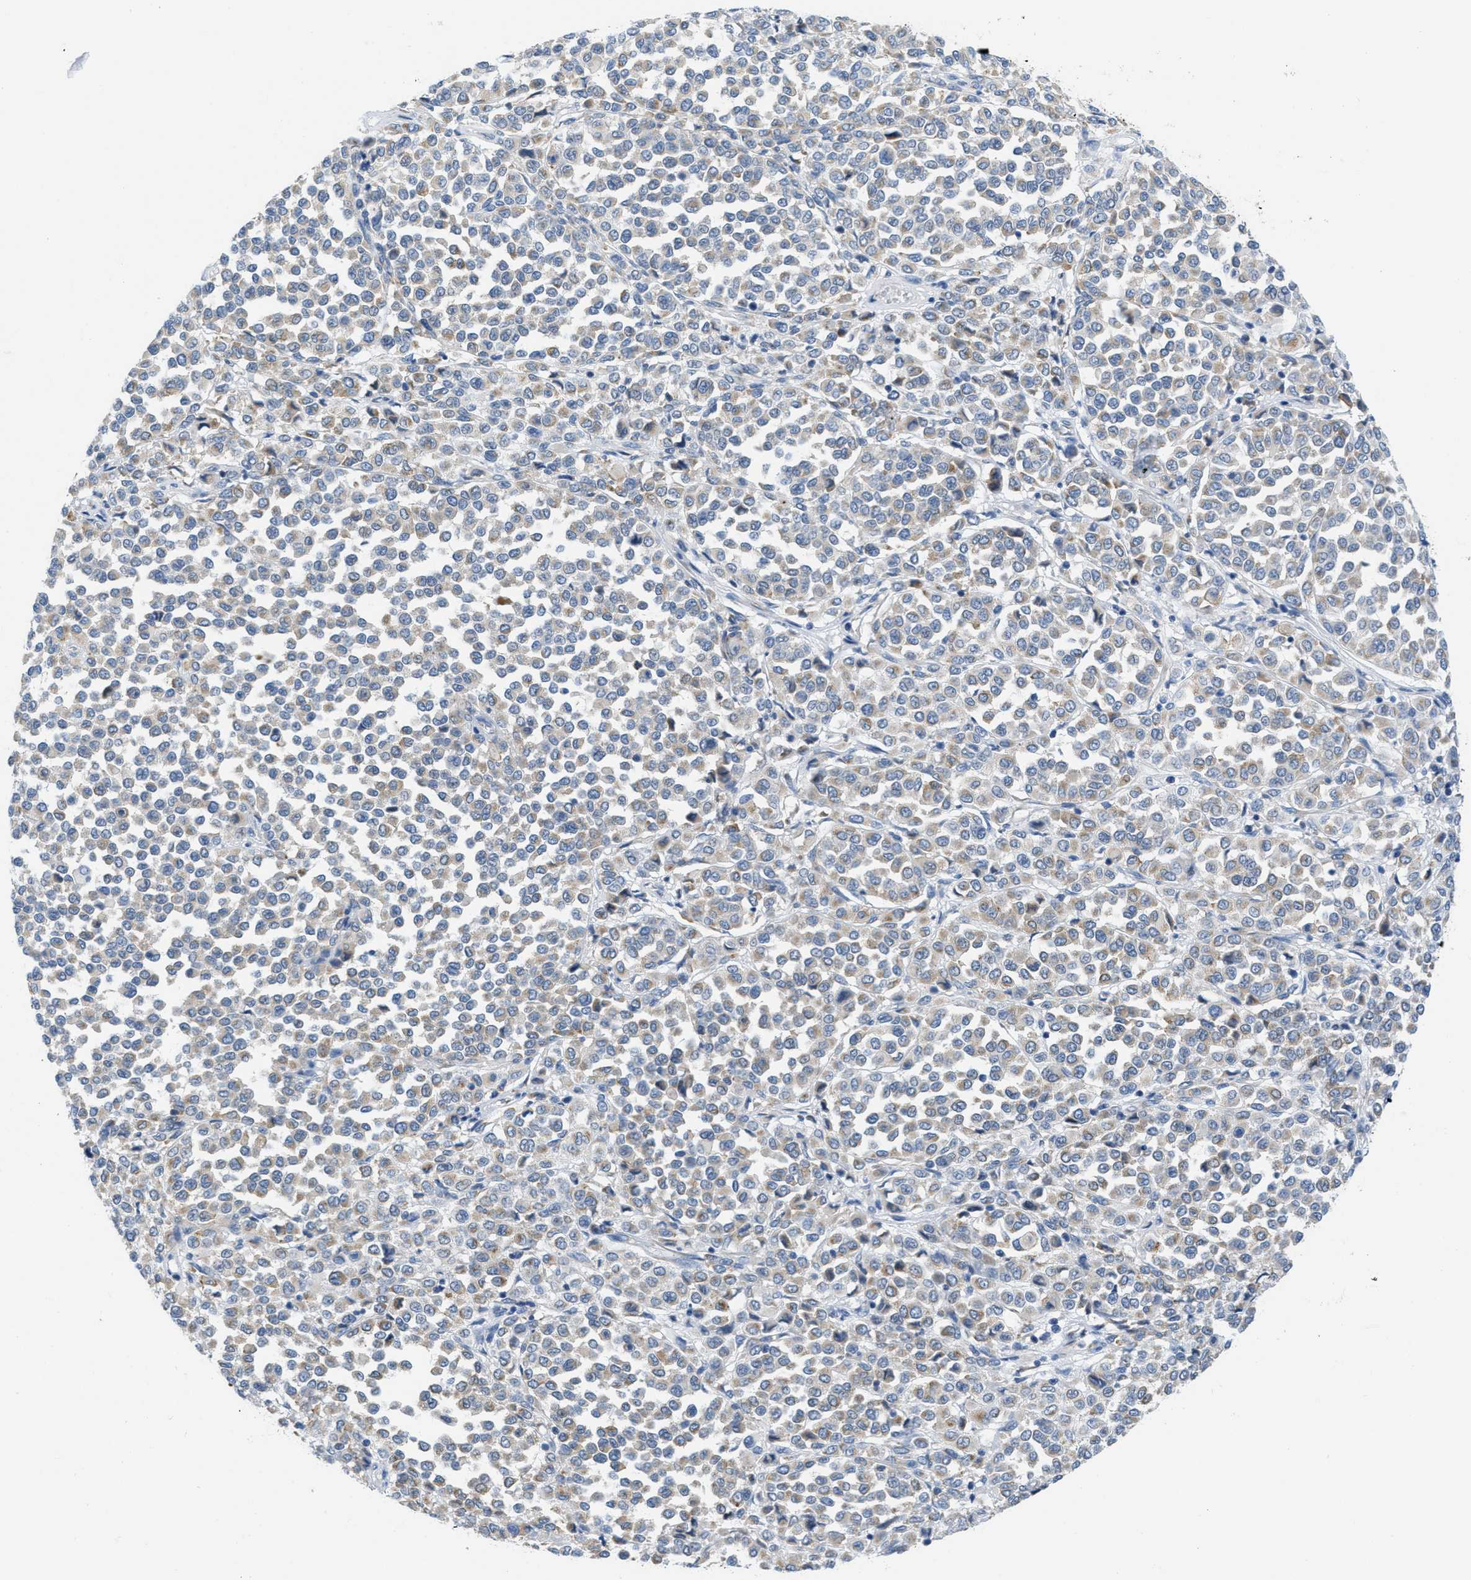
{"staining": {"intensity": "weak", "quantity": "<25%", "location": "cytoplasmic/membranous"}, "tissue": "melanoma", "cell_type": "Tumor cells", "image_type": "cancer", "snomed": [{"axis": "morphology", "description": "Malignant melanoma, Metastatic site"}, {"axis": "topography", "description": "Pancreas"}], "caption": "Human melanoma stained for a protein using immunohistochemistry (IHC) shows no staining in tumor cells.", "gene": "PTDSS1", "patient": {"sex": "female", "age": 30}}